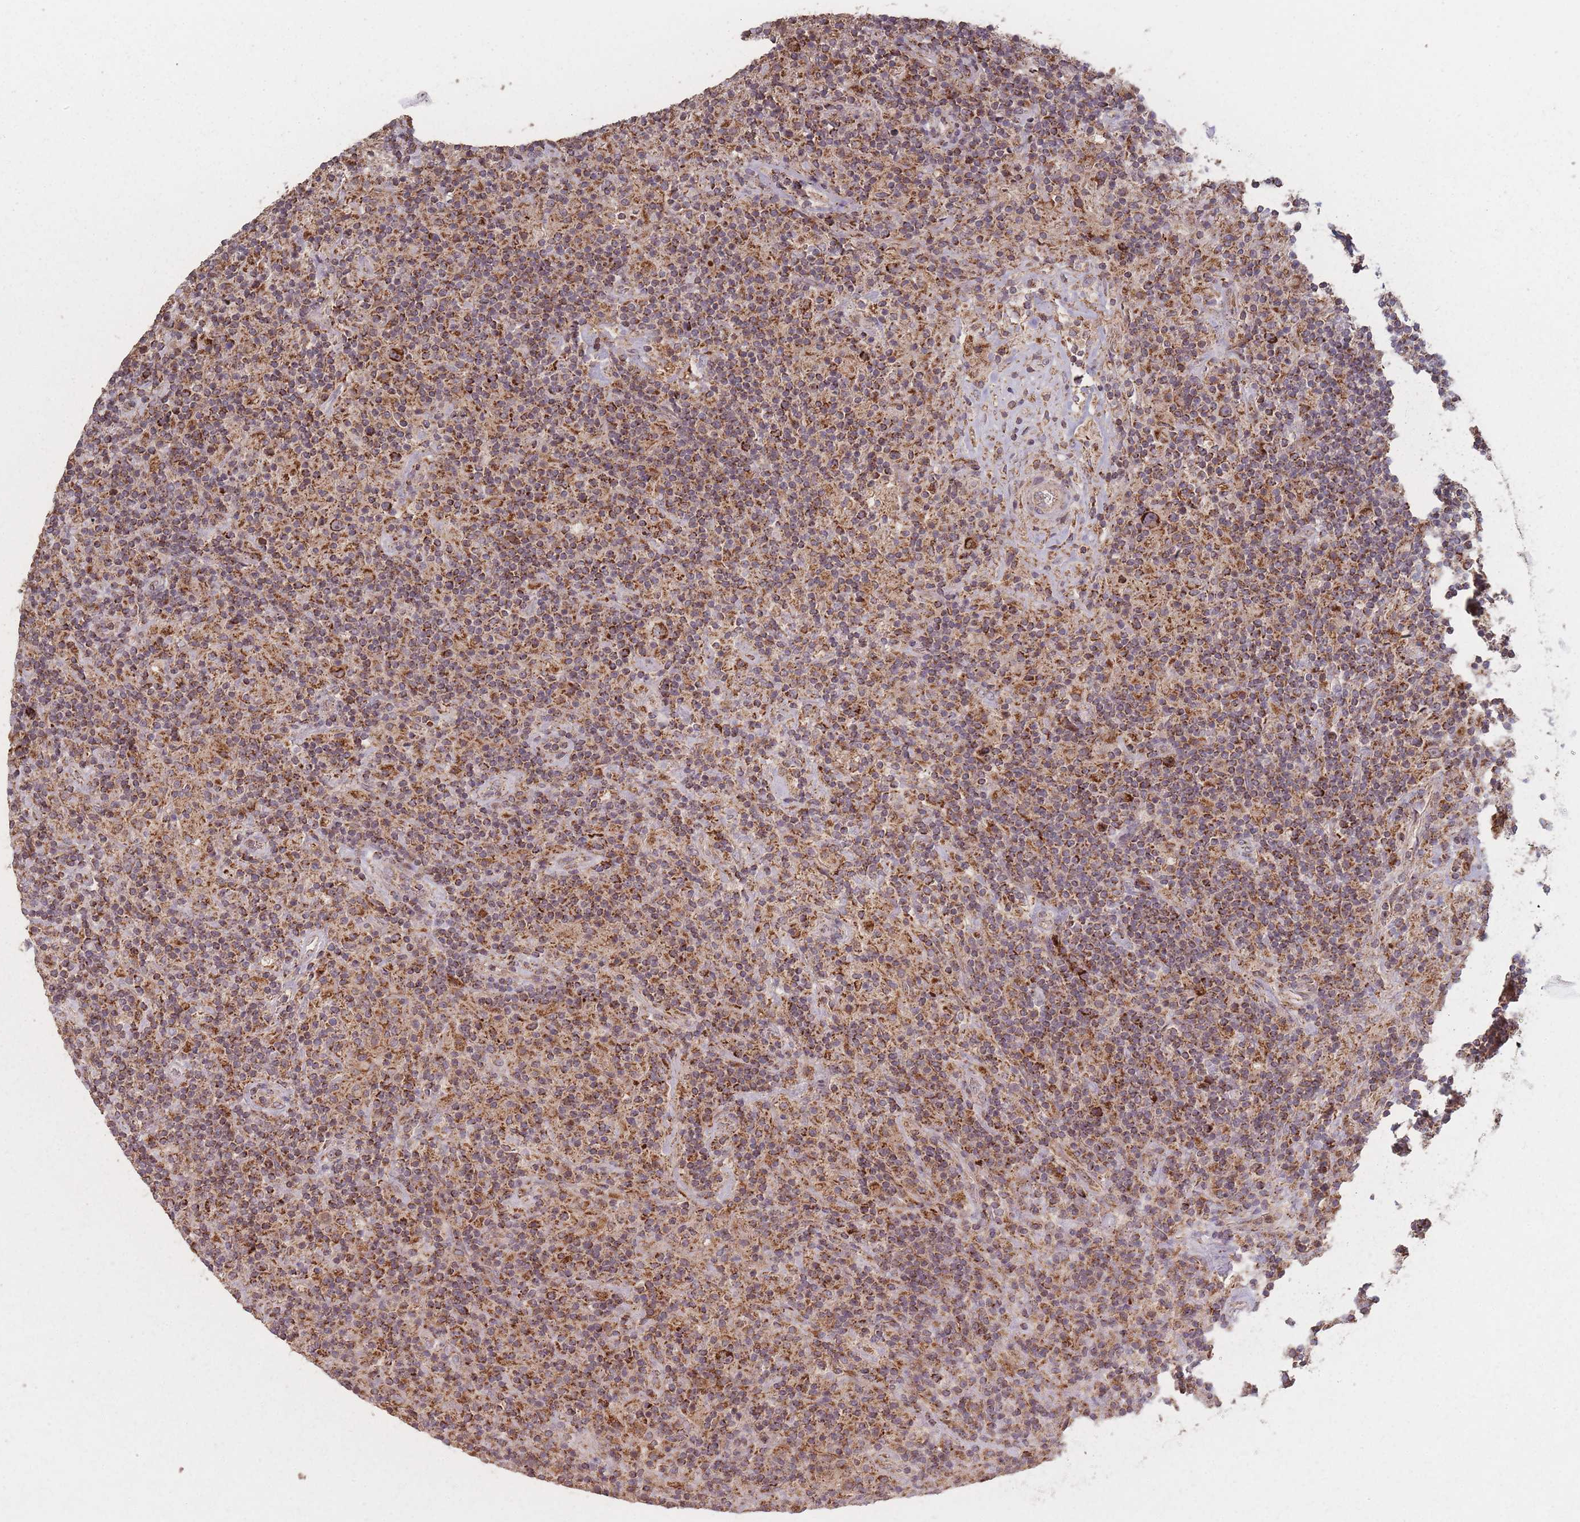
{"staining": {"intensity": "strong", "quantity": ">75%", "location": "cytoplasmic/membranous"}, "tissue": "lymphoma", "cell_type": "Tumor cells", "image_type": "cancer", "snomed": [{"axis": "morphology", "description": "Hodgkin's disease, NOS"}, {"axis": "topography", "description": "Lymph node"}], "caption": "This micrograph demonstrates immunohistochemistry staining of lymphoma, with high strong cytoplasmic/membranous expression in approximately >75% of tumor cells.", "gene": "LYRM7", "patient": {"sex": "male", "age": 70}}